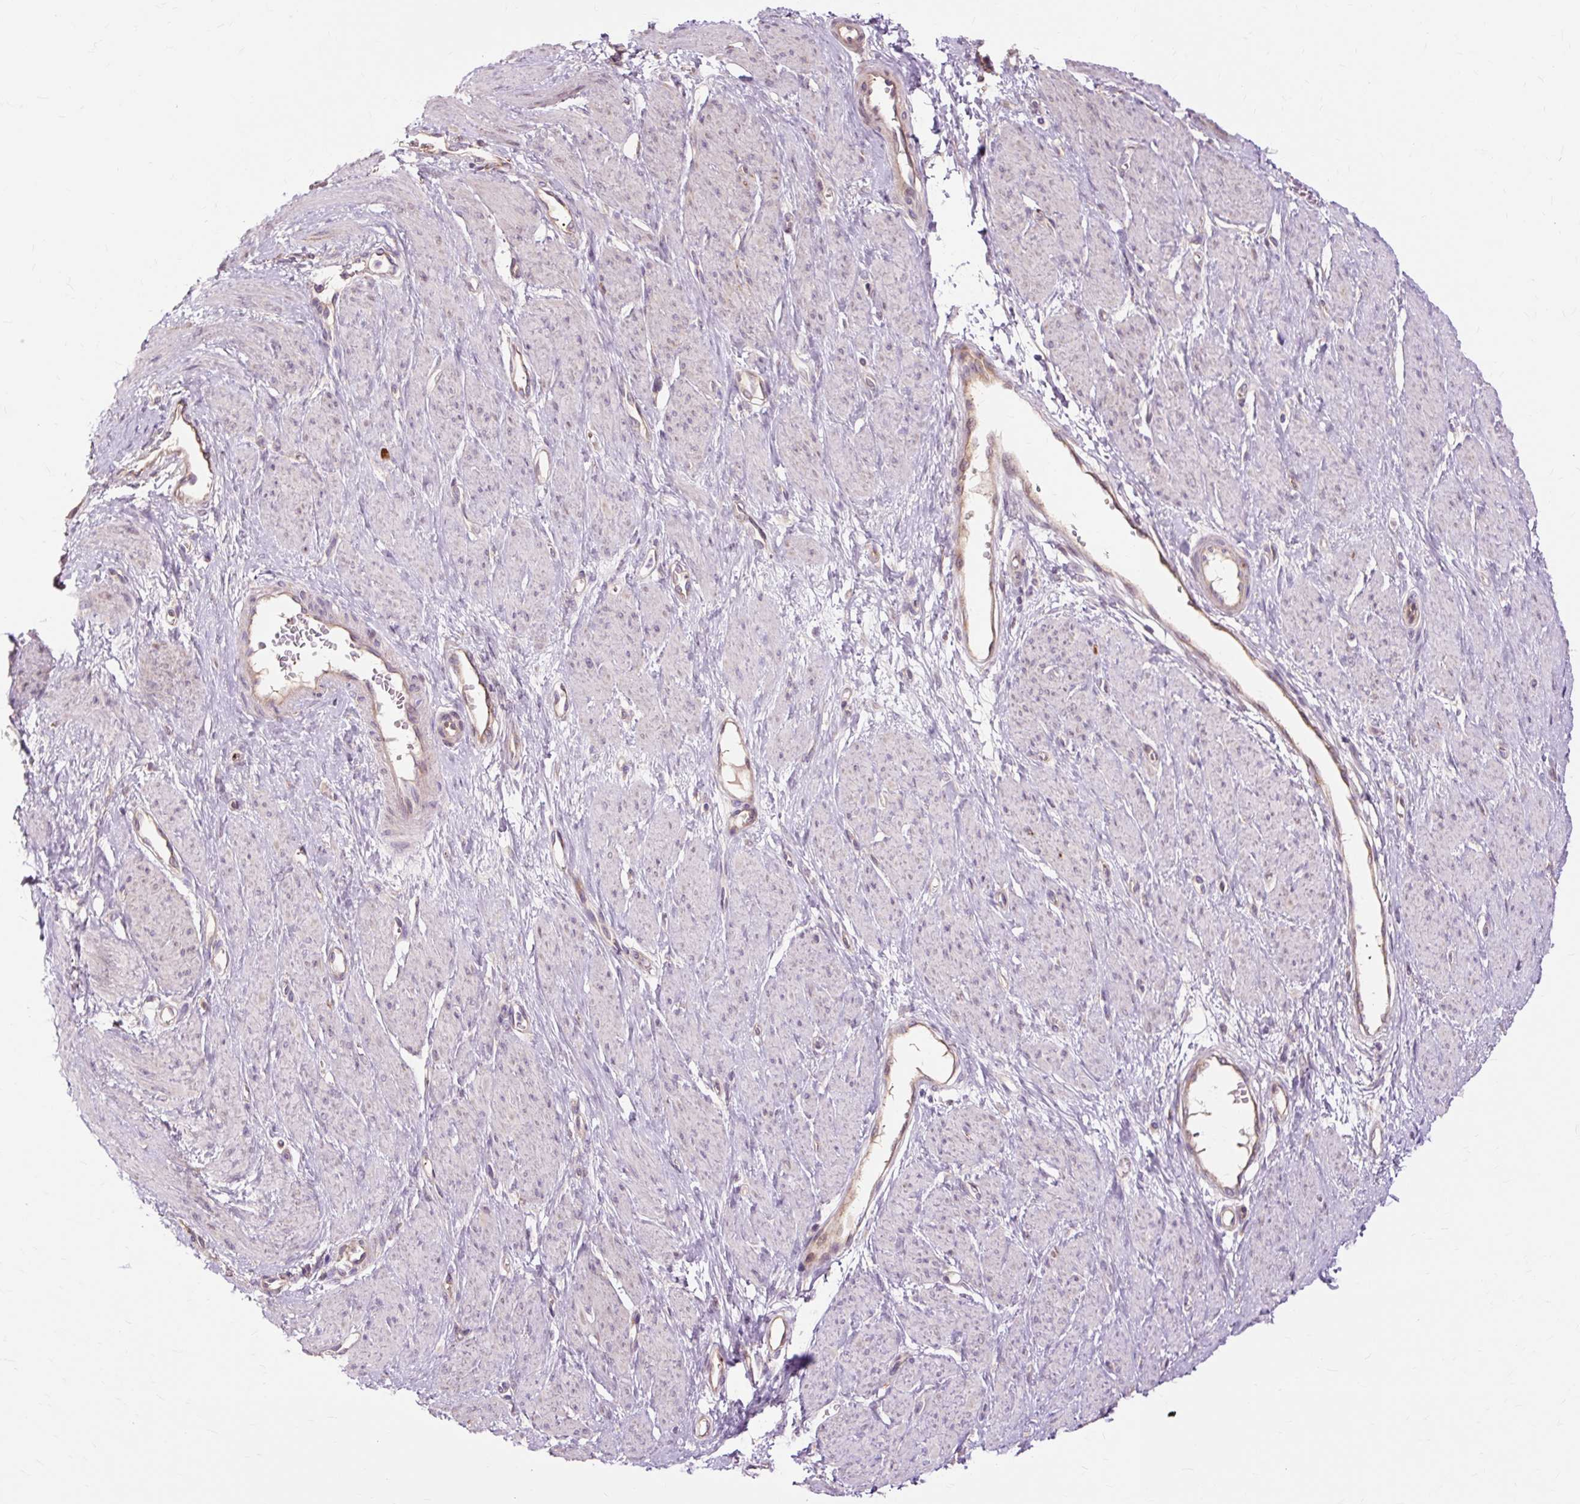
{"staining": {"intensity": "negative", "quantity": "none", "location": "none"}, "tissue": "smooth muscle", "cell_type": "Smooth muscle cells", "image_type": "normal", "snomed": [{"axis": "morphology", "description": "Normal tissue, NOS"}, {"axis": "topography", "description": "Smooth muscle"}, {"axis": "topography", "description": "Uterus"}], "caption": "The image reveals no significant expression in smooth muscle cells of smooth muscle.", "gene": "PDZD2", "patient": {"sex": "female", "age": 39}}